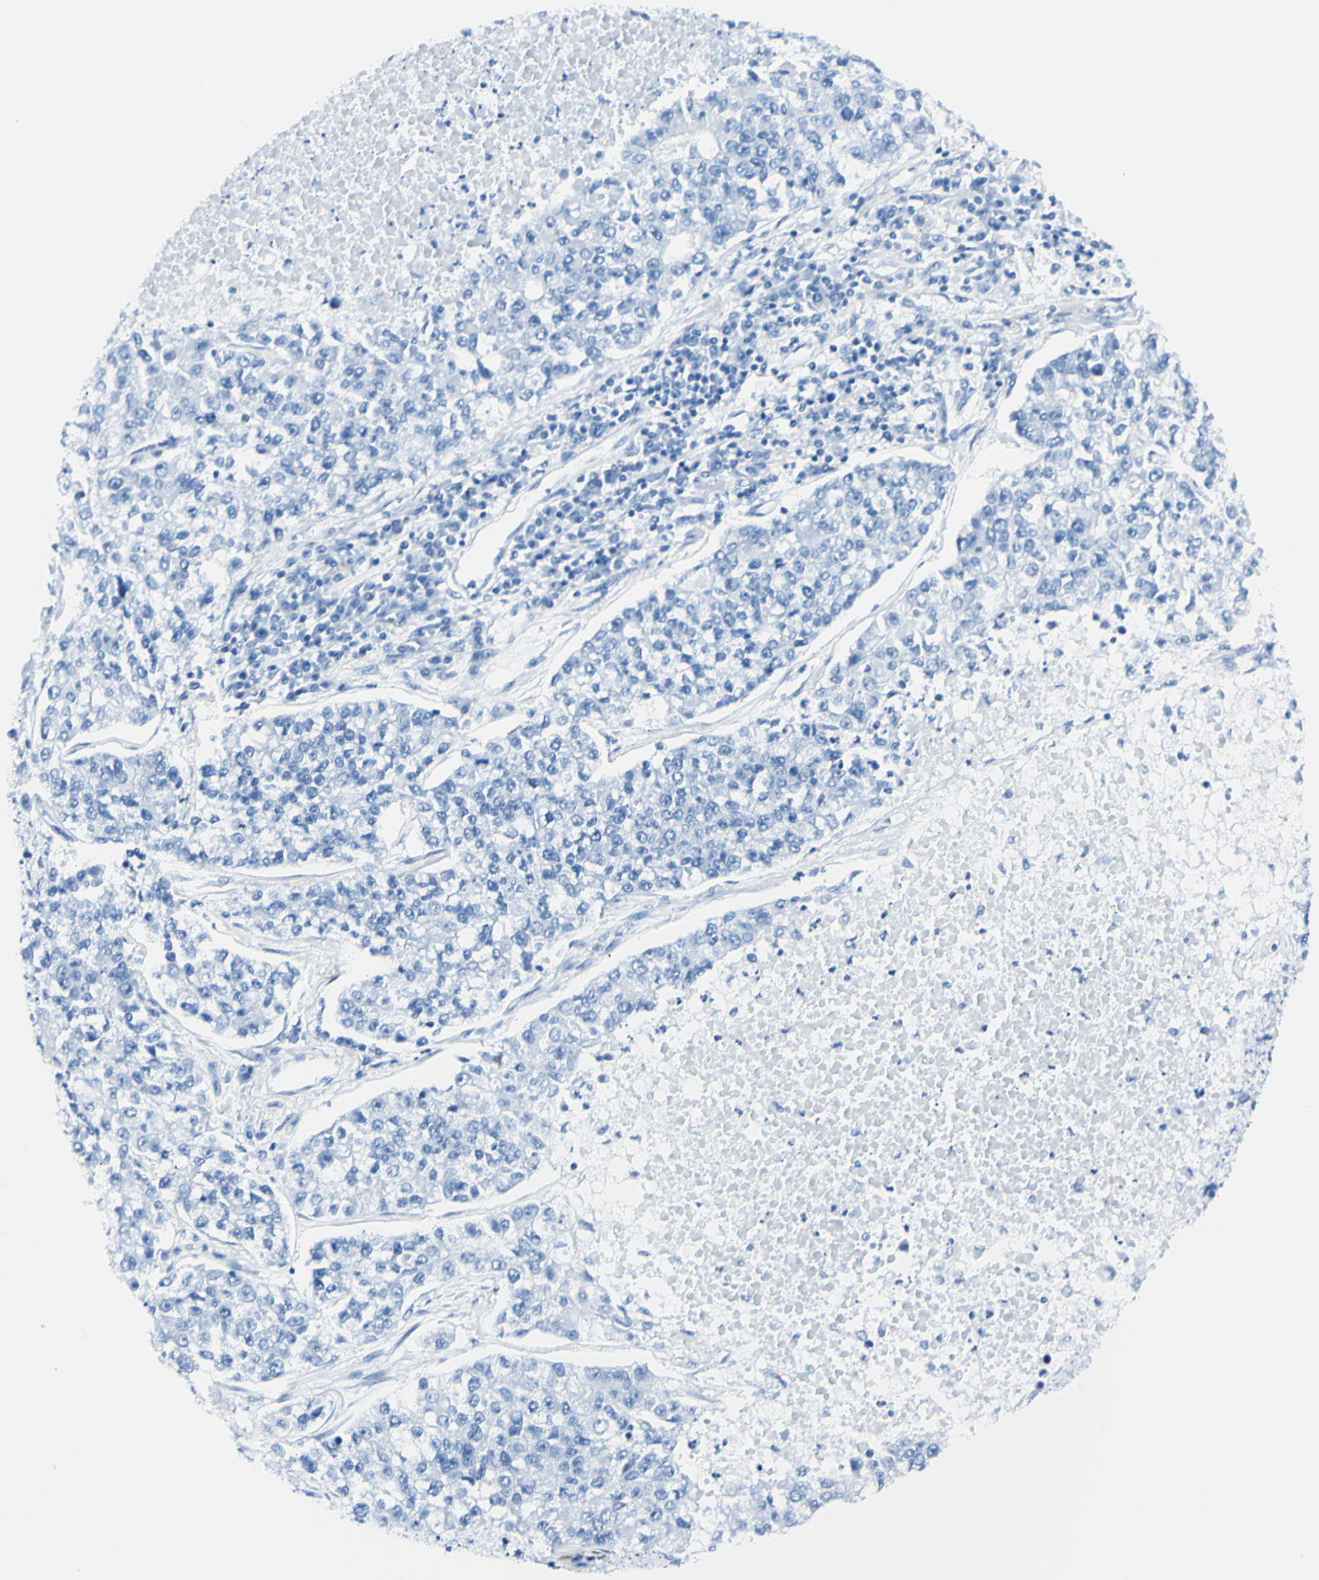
{"staining": {"intensity": "negative", "quantity": "none", "location": "none"}, "tissue": "lung cancer", "cell_type": "Tumor cells", "image_type": "cancer", "snomed": [{"axis": "morphology", "description": "Adenocarcinoma, NOS"}, {"axis": "topography", "description": "Lung"}], "caption": "This is a micrograph of immunohistochemistry staining of lung cancer, which shows no positivity in tumor cells.", "gene": "FOLH1", "patient": {"sex": "male", "age": 49}}